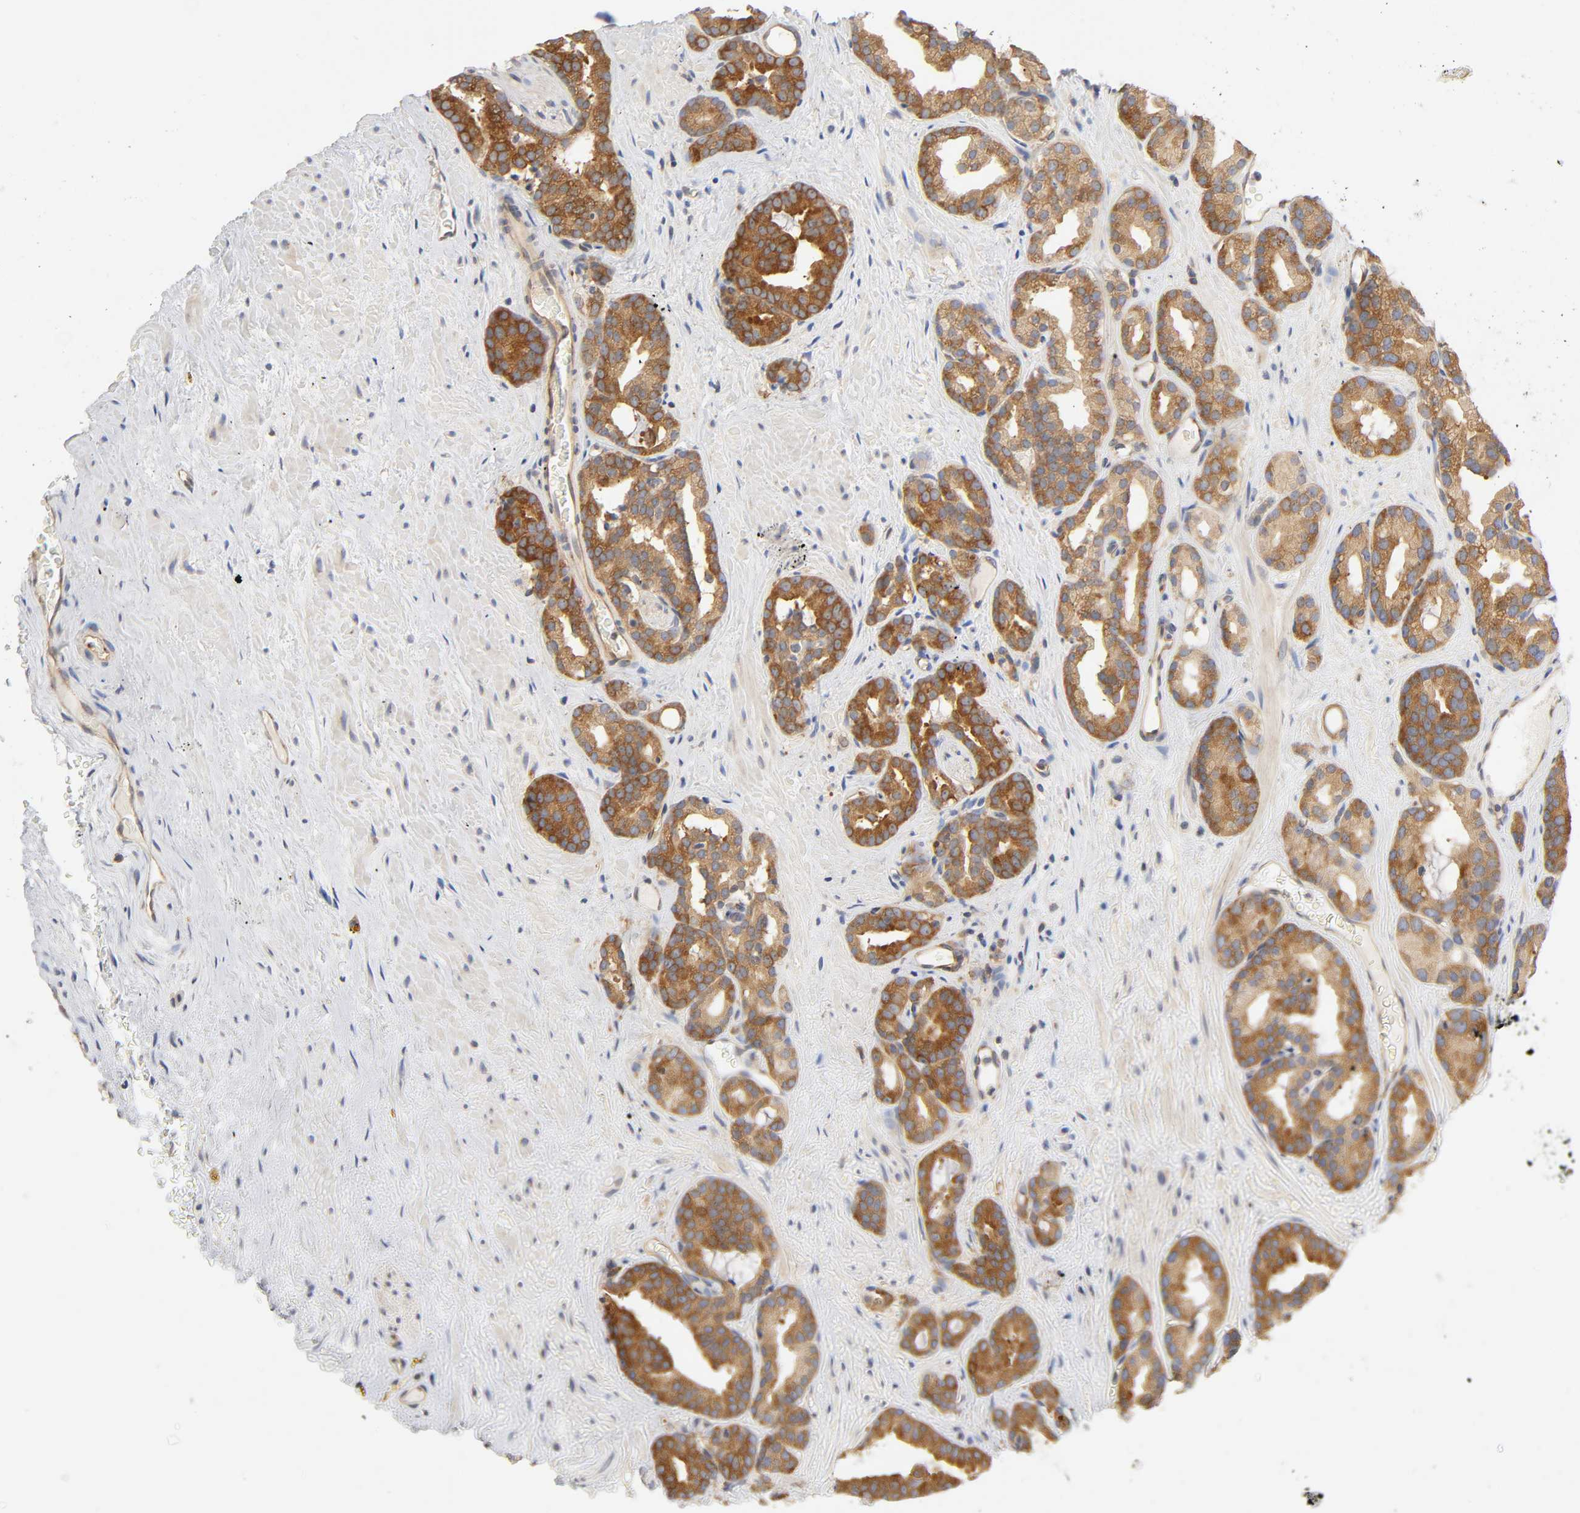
{"staining": {"intensity": "strong", "quantity": ">75%", "location": "cytoplasmic/membranous"}, "tissue": "prostate cancer", "cell_type": "Tumor cells", "image_type": "cancer", "snomed": [{"axis": "morphology", "description": "Adenocarcinoma, Low grade"}, {"axis": "topography", "description": "Prostate"}], "caption": "Prostate low-grade adenocarcinoma tissue exhibits strong cytoplasmic/membranous staining in about >75% of tumor cells", "gene": "SCHIP1", "patient": {"sex": "male", "age": 63}}